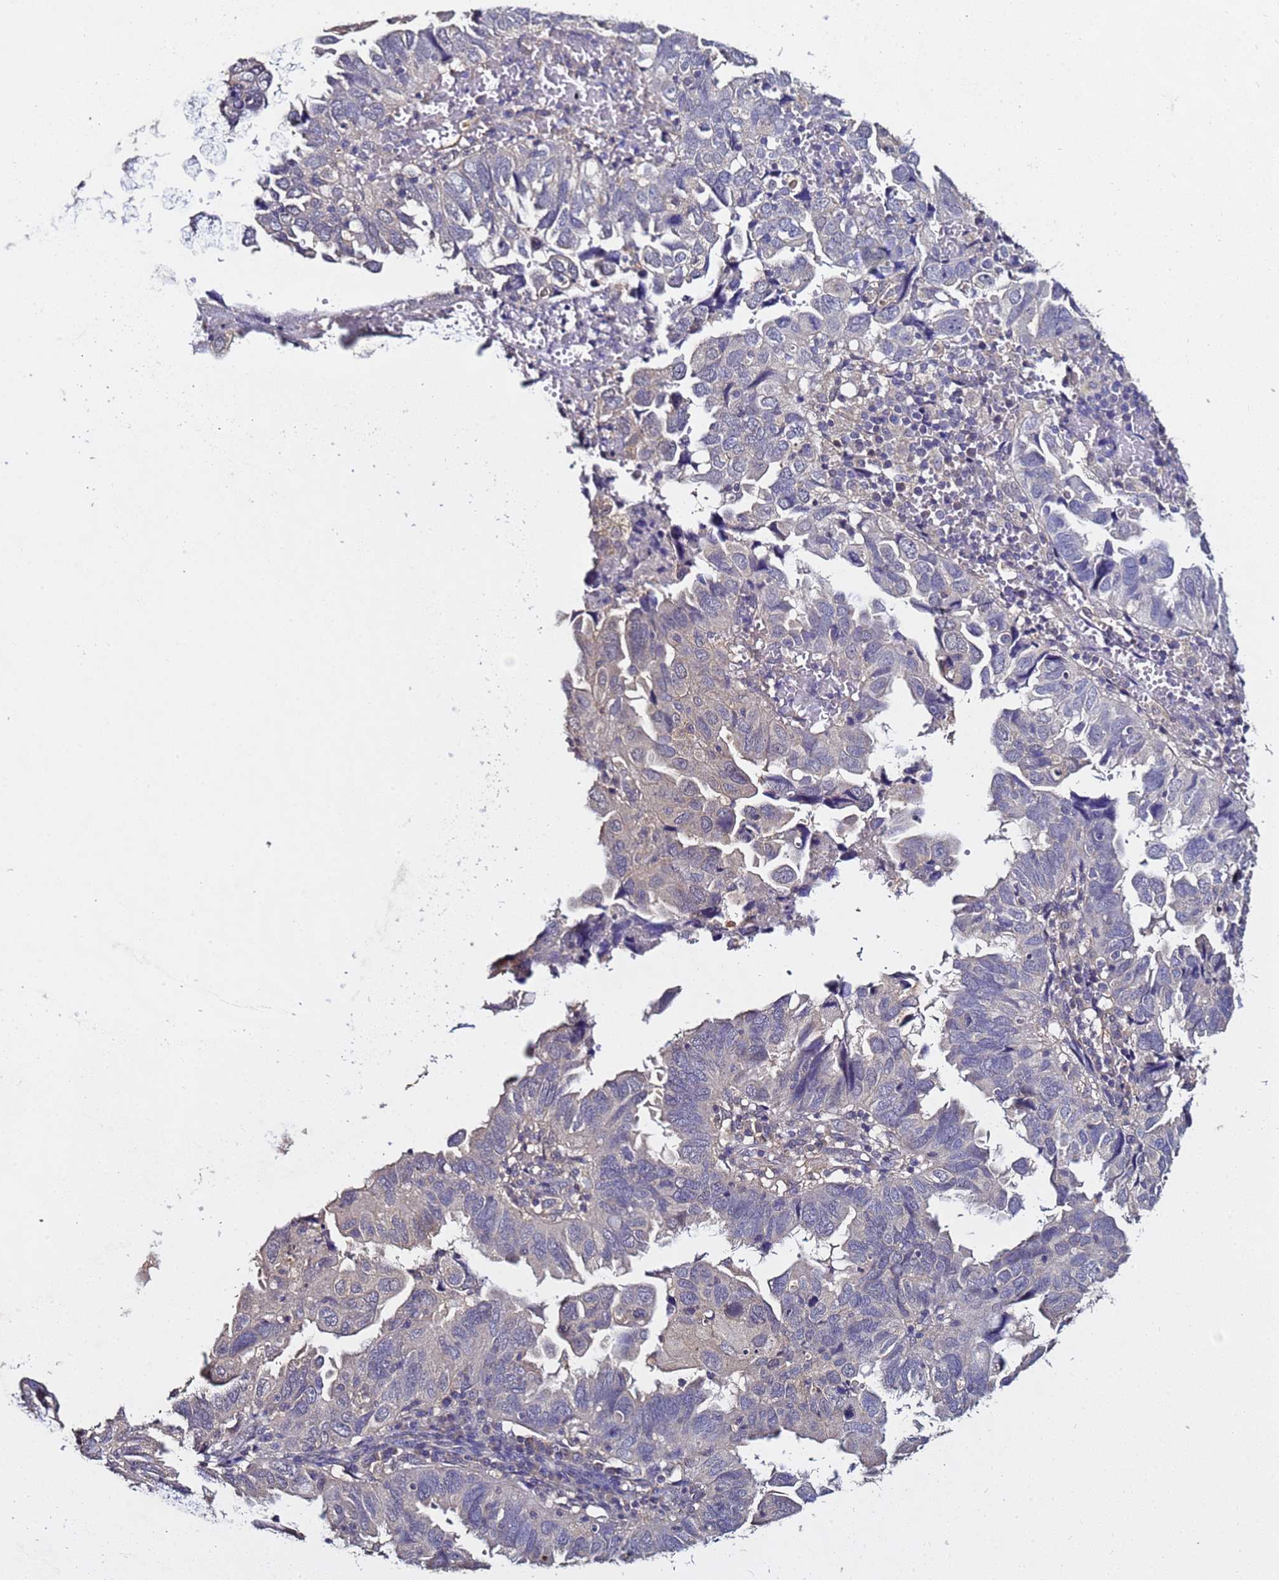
{"staining": {"intensity": "negative", "quantity": "none", "location": "none"}, "tissue": "endometrial cancer", "cell_type": "Tumor cells", "image_type": "cancer", "snomed": [{"axis": "morphology", "description": "Adenocarcinoma, NOS"}, {"axis": "topography", "description": "Uterus"}], "caption": "Protein analysis of endometrial adenocarcinoma demonstrates no significant positivity in tumor cells. The staining is performed using DAB brown chromogen with nuclei counter-stained in using hematoxylin.", "gene": "ENOPH1", "patient": {"sex": "female", "age": 77}}